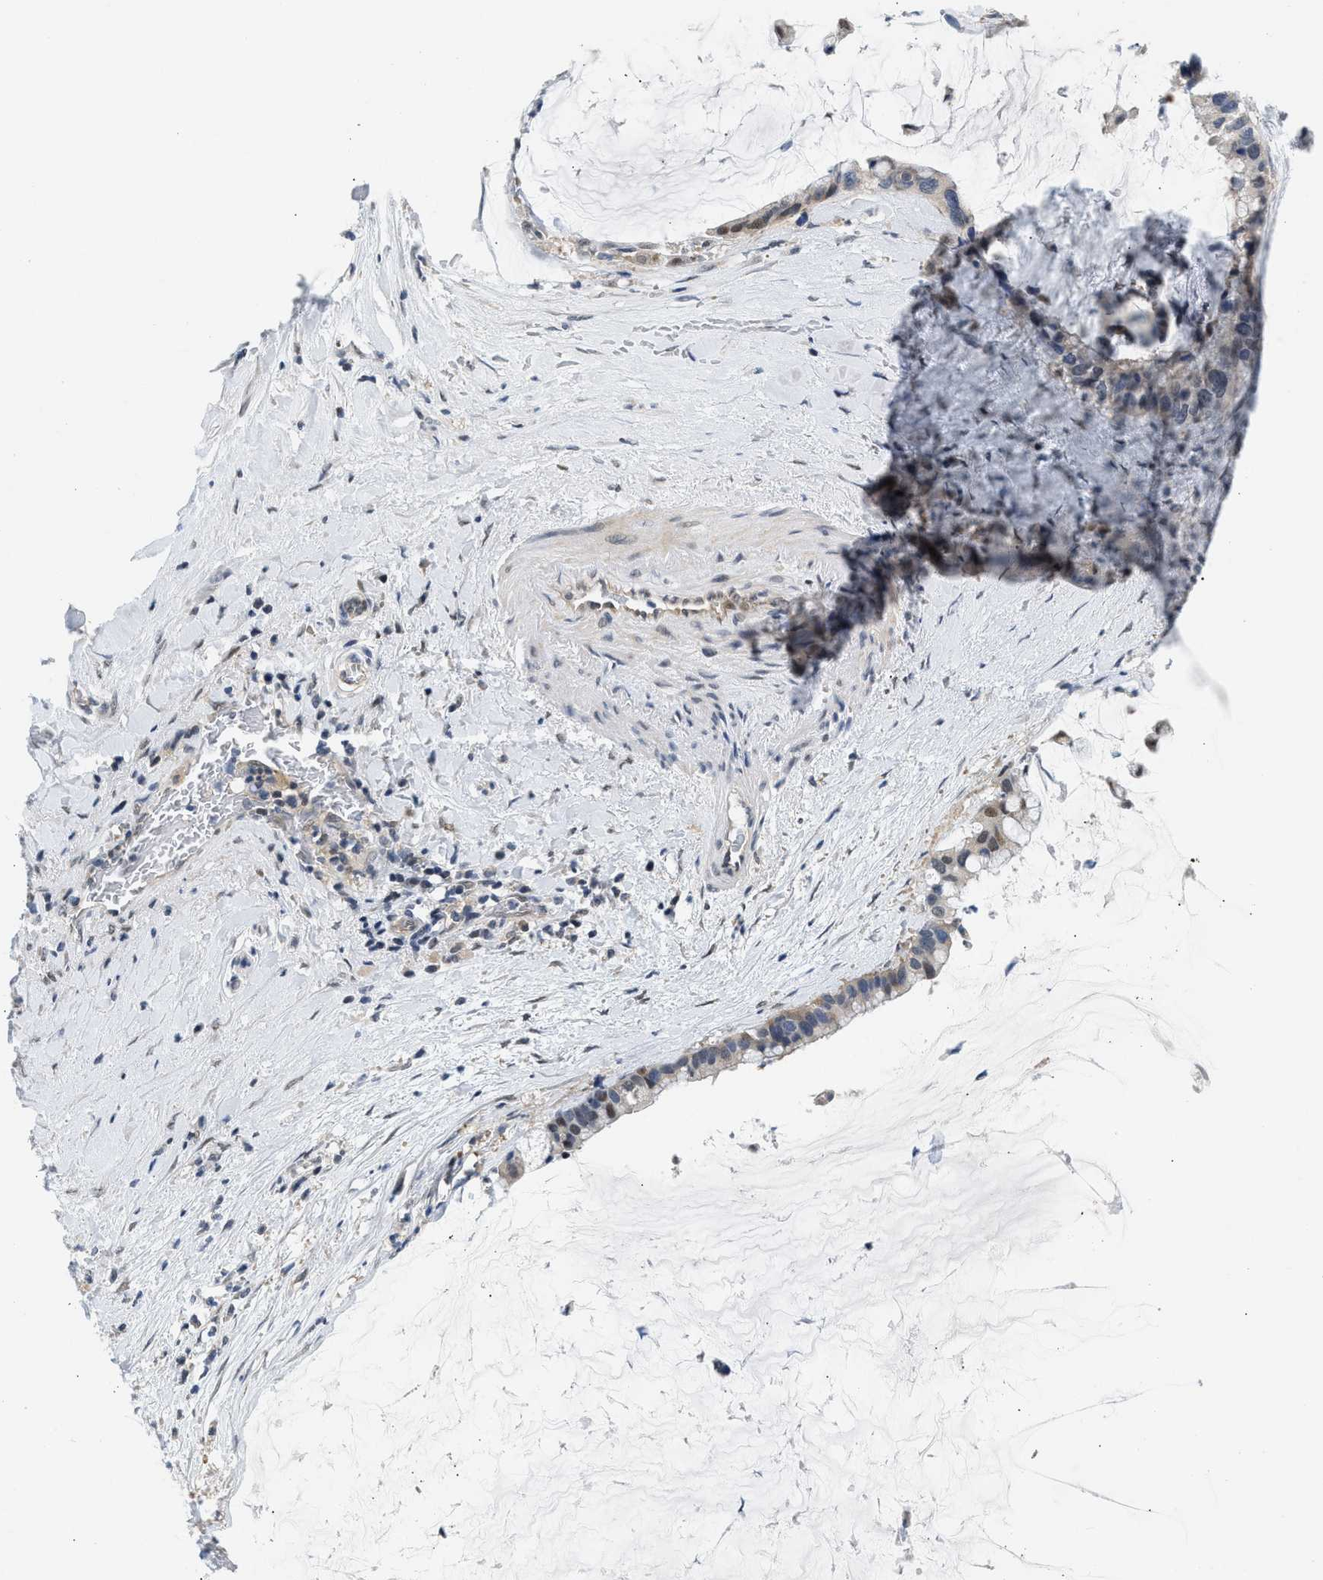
{"staining": {"intensity": "moderate", "quantity": "<25%", "location": "nuclear"}, "tissue": "pancreatic cancer", "cell_type": "Tumor cells", "image_type": "cancer", "snomed": [{"axis": "morphology", "description": "Adenocarcinoma, NOS"}, {"axis": "topography", "description": "Pancreas"}], "caption": "The histopathology image exhibits staining of pancreatic cancer (adenocarcinoma), revealing moderate nuclear protein staining (brown color) within tumor cells. (IHC, brightfield microscopy, high magnification).", "gene": "OLIG3", "patient": {"sex": "male", "age": 41}}